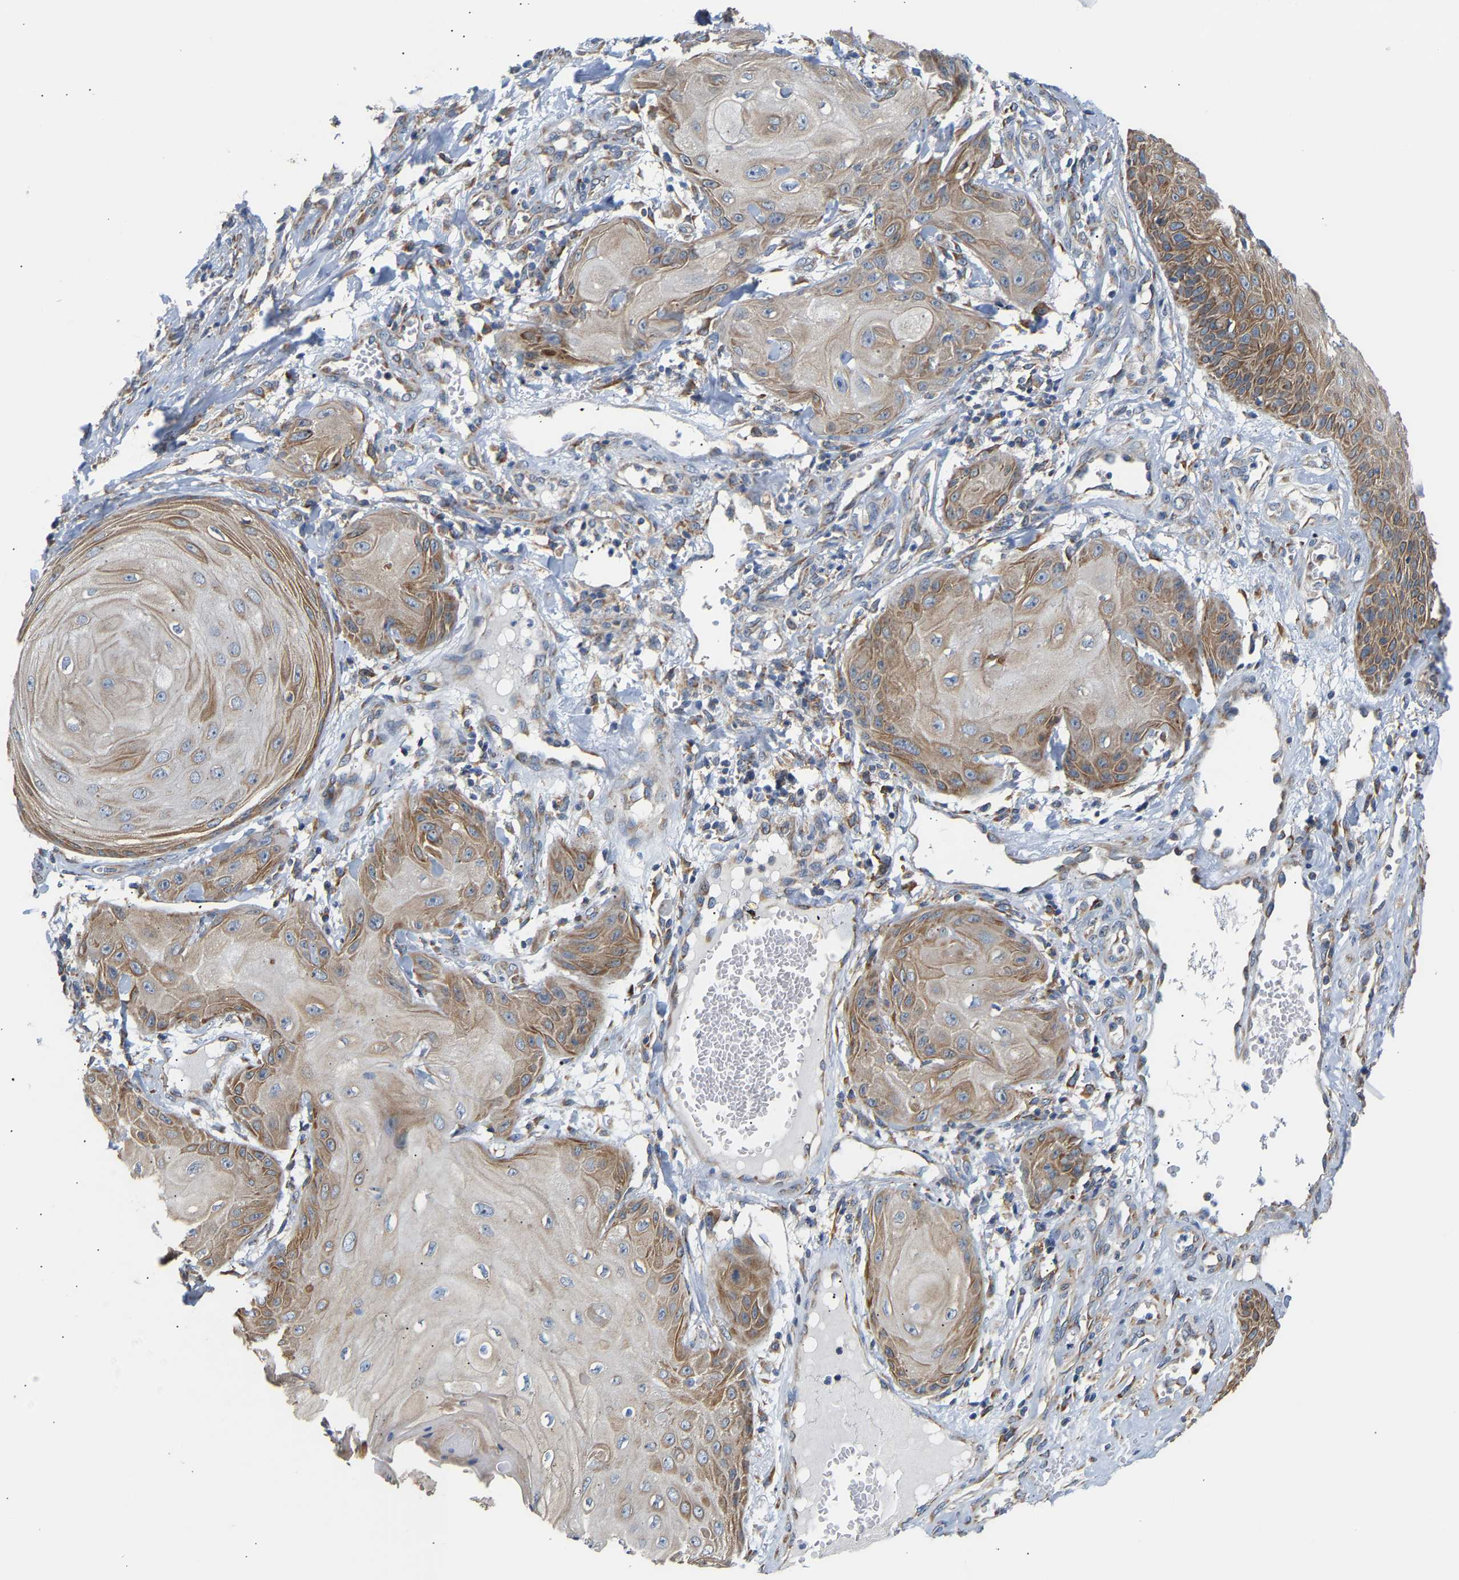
{"staining": {"intensity": "moderate", "quantity": "25%-75%", "location": "cytoplasmic/membranous"}, "tissue": "skin cancer", "cell_type": "Tumor cells", "image_type": "cancer", "snomed": [{"axis": "morphology", "description": "Squamous cell carcinoma, NOS"}, {"axis": "topography", "description": "Skin"}], "caption": "Protein analysis of skin cancer tissue exhibits moderate cytoplasmic/membranous expression in approximately 25%-75% of tumor cells.", "gene": "TMEM168", "patient": {"sex": "male", "age": 74}}